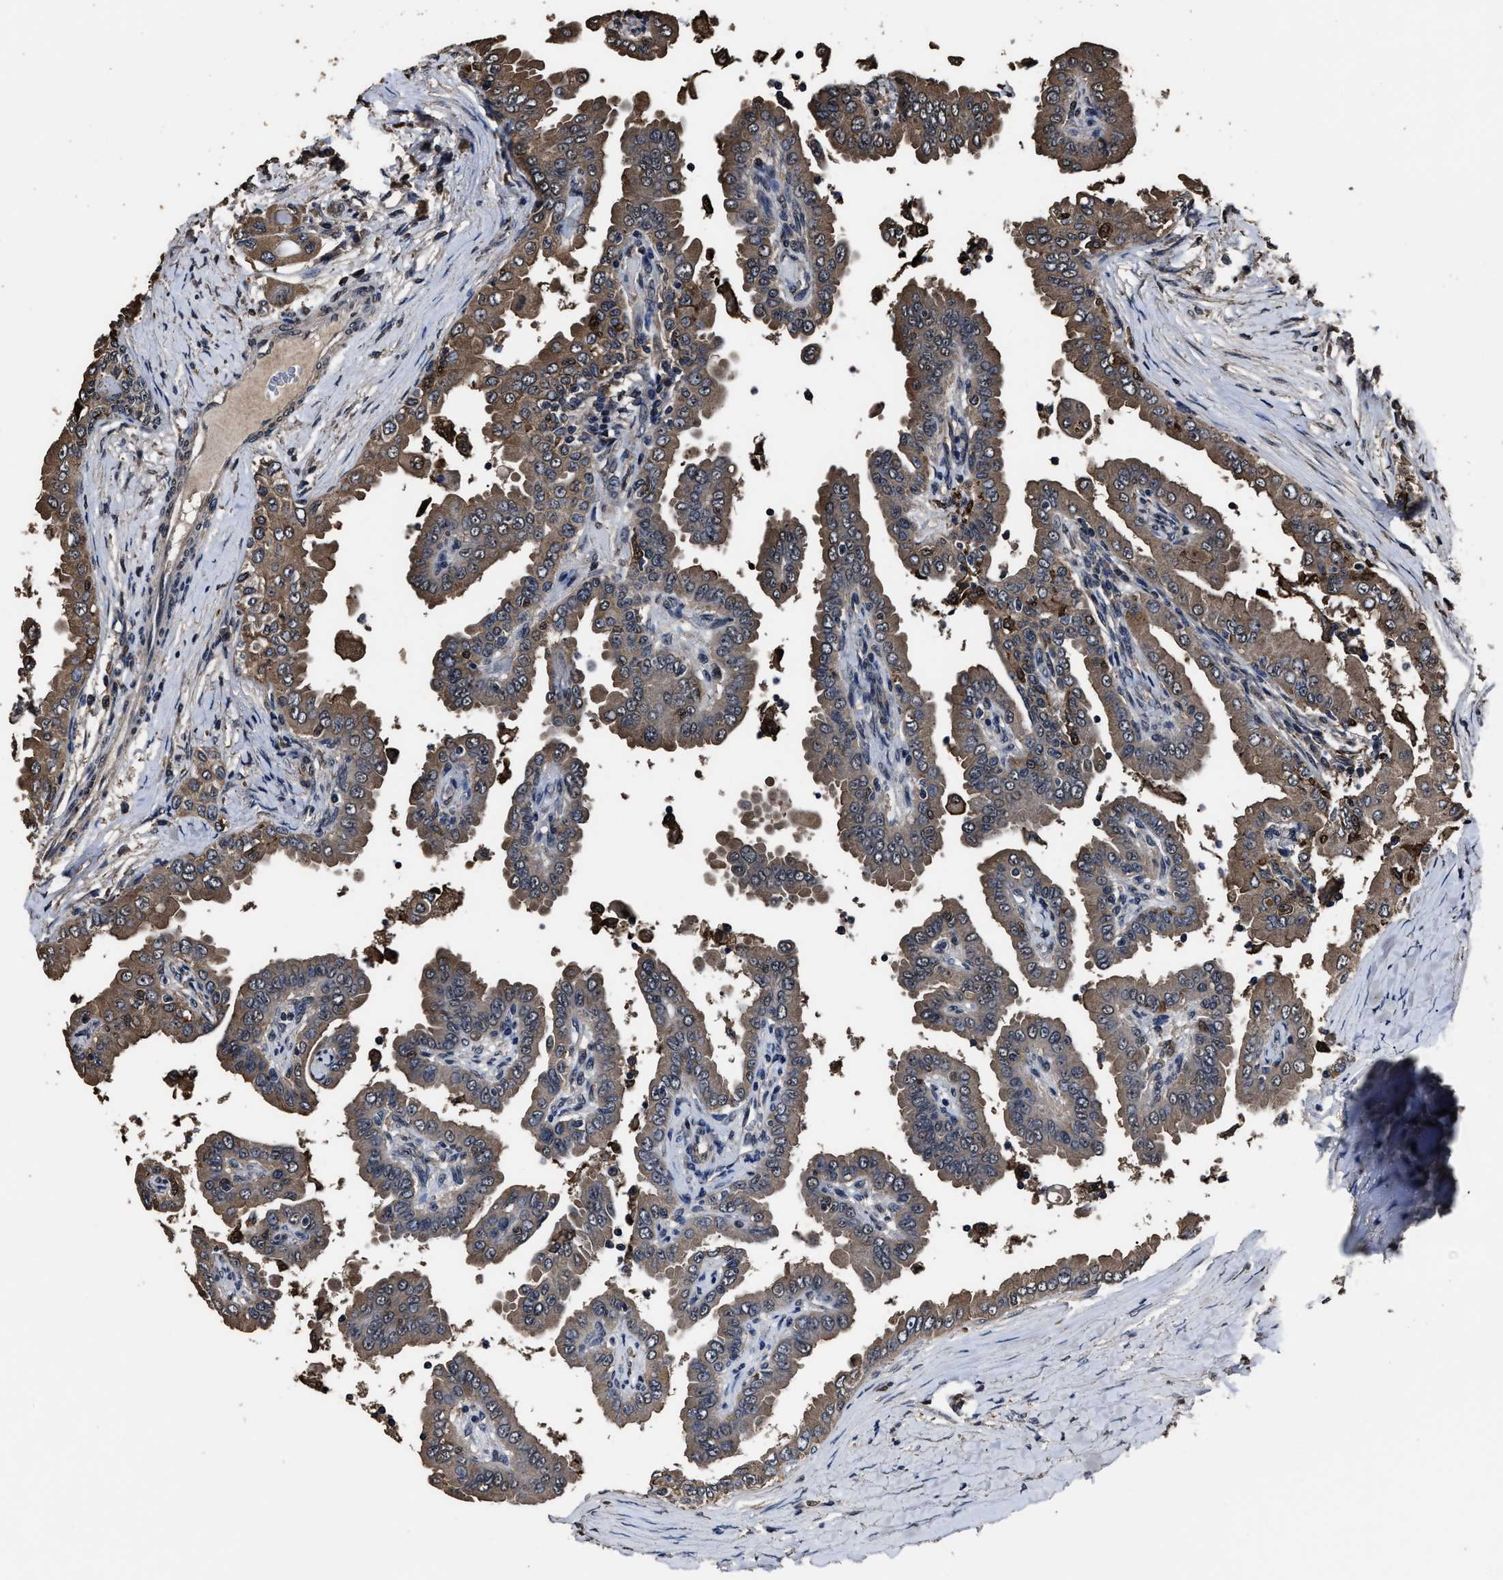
{"staining": {"intensity": "moderate", "quantity": ">75%", "location": "cytoplasmic/membranous"}, "tissue": "thyroid cancer", "cell_type": "Tumor cells", "image_type": "cancer", "snomed": [{"axis": "morphology", "description": "Papillary adenocarcinoma, NOS"}, {"axis": "topography", "description": "Thyroid gland"}], "caption": "The image shows immunohistochemical staining of thyroid cancer (papillary adenocarcinoma). There is moderate cytoplasmic/membranous positivity is present in about >75% of tumor cells.", "gene": "RSBN1L", "patient": {"sex": "male", "age": 33}}